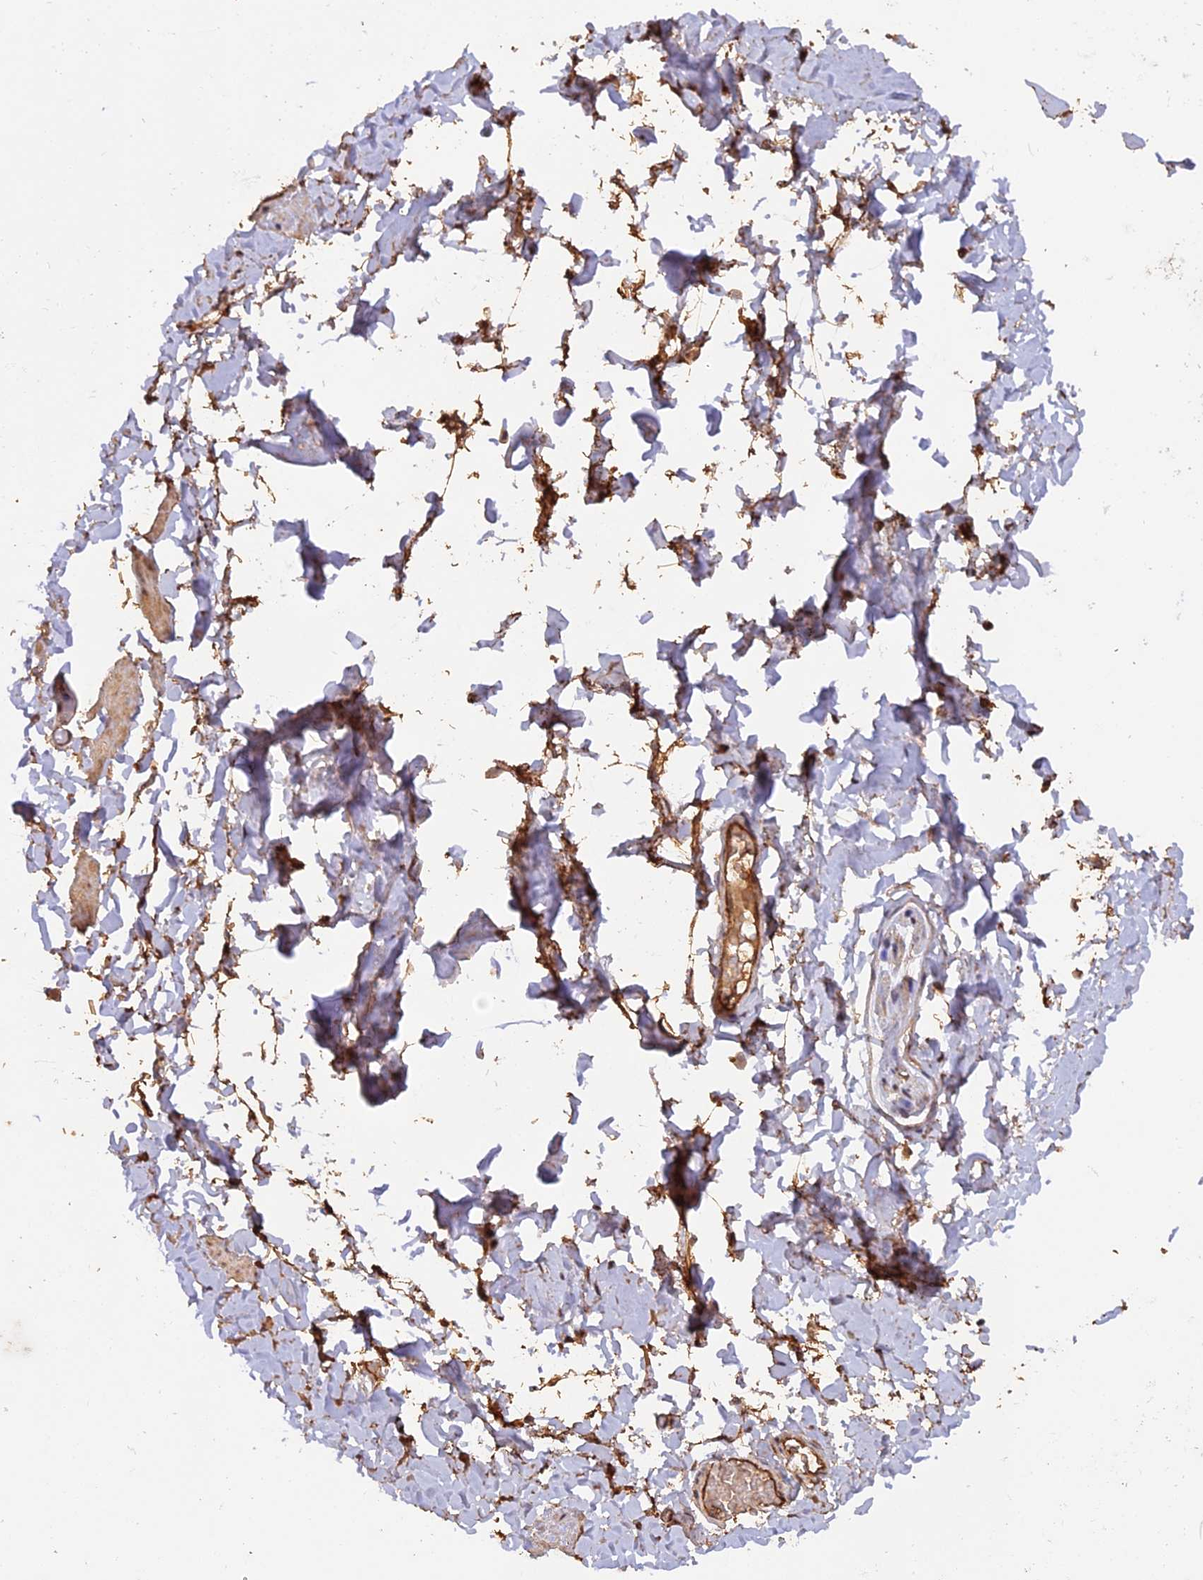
{"staining": {"intensity": "moderate", "quantity": ">75%", "location": "cytoplasmic/membranous,nuclear"}, "tissue": "adipose tissue", "cell_type": "Adipocytes", "image_type": "normal", "snomed": [{"axis": "morphology", "description": "Normal tissue, NOS"}, {"axis": "topography", "description": "Adipose tissue"}, {"axis": "topography", "description": "Vascular tissue"}, {"axis": "topography", "description": "Peripheral nerve tissue"}], "caption": "Immunohistochemistry (IHC) of unremarkable human adipose tissue exhibits medium levels of moderate cytoplasmic/membranous,nuclear expression in approximately >75% of adipocytes. (IHC, brightfield microscopy, high magnification).", "gene": "RALGAPA2", "patient": {"sex": "male", "age": 25}}